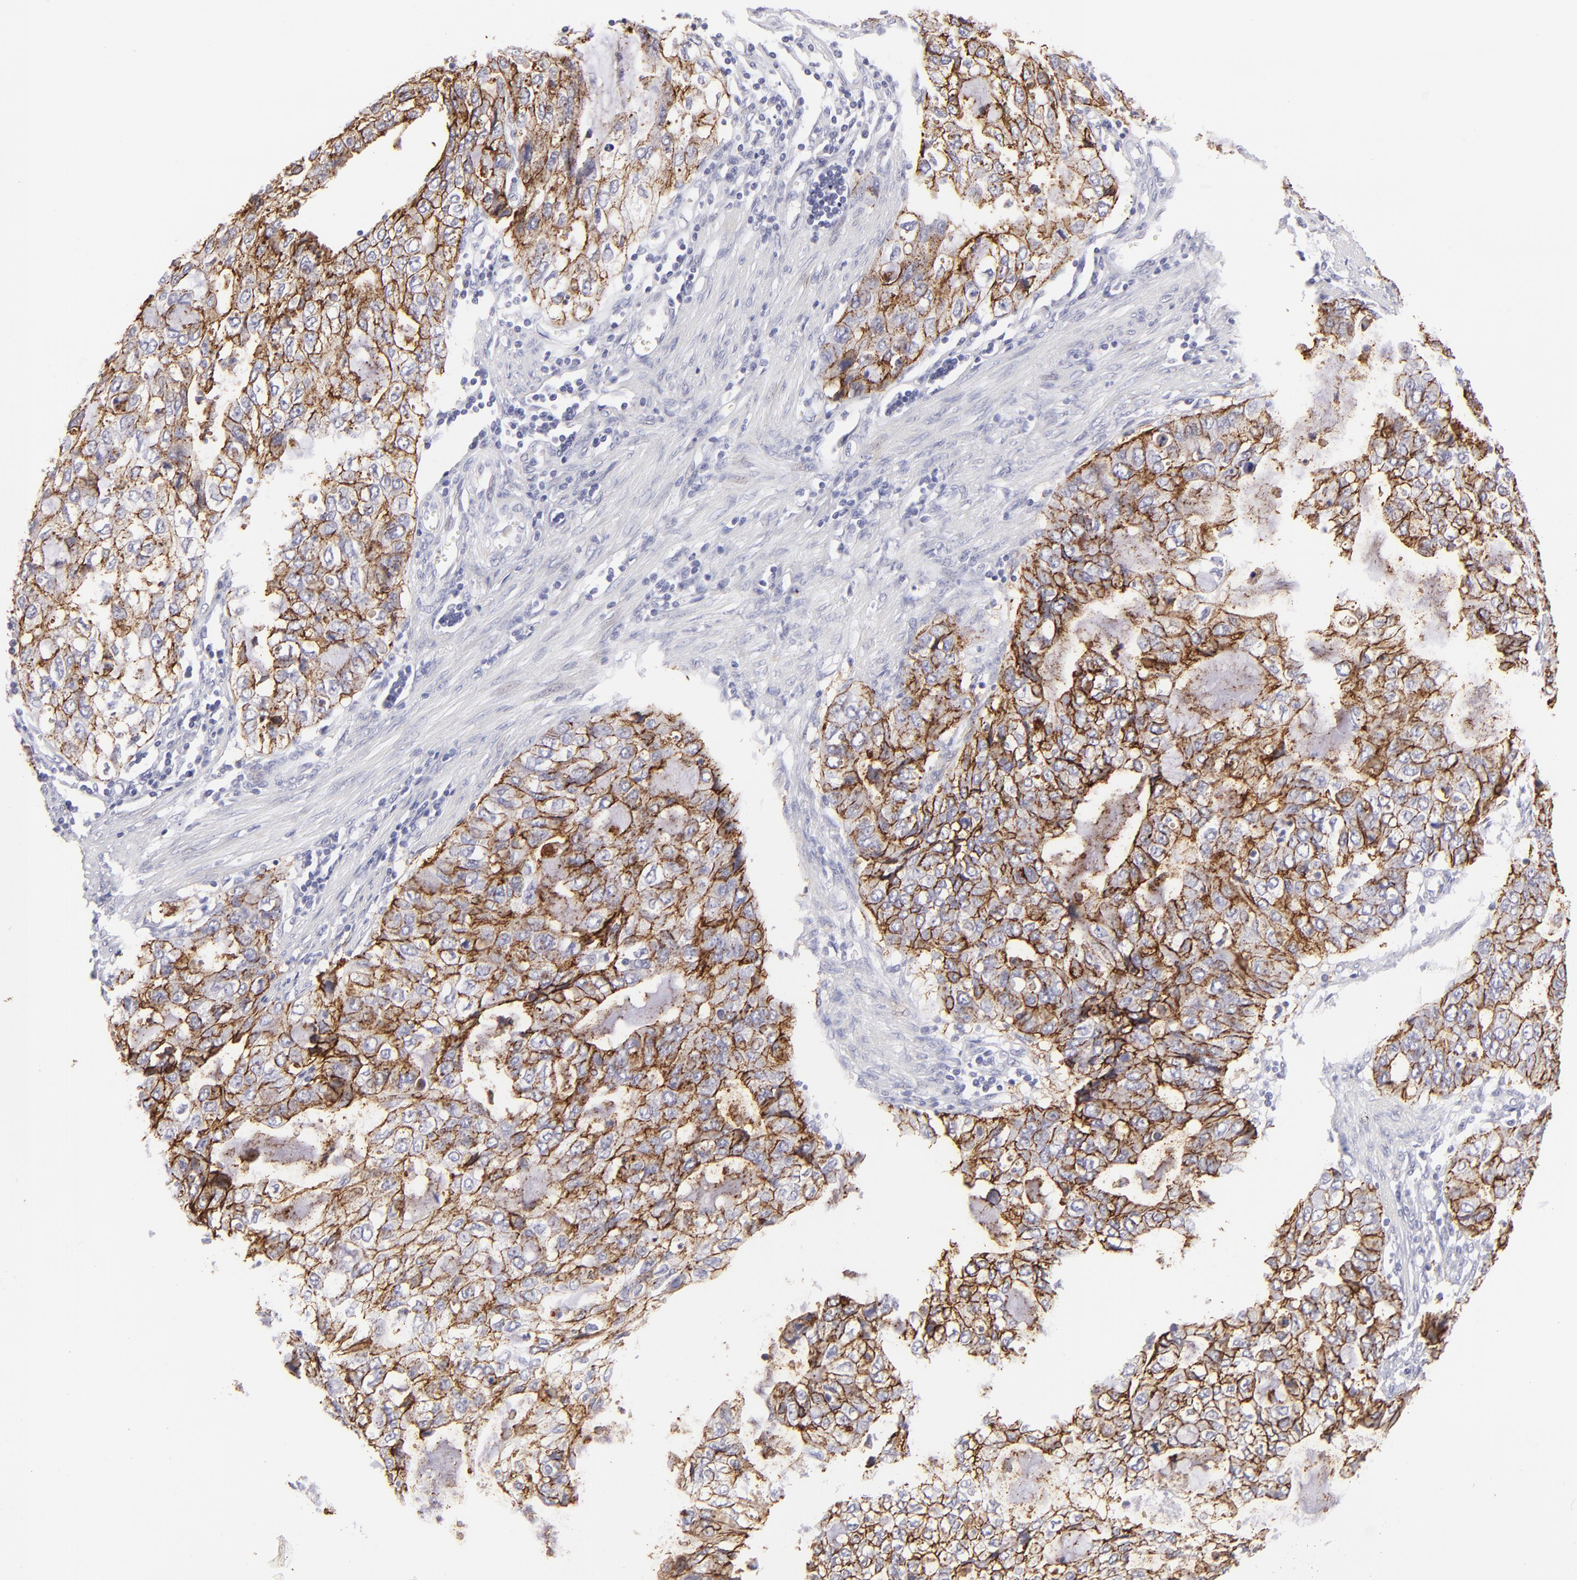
{"staining": {"intensity": "moderate", "quantity": ">75%", "location": "cytoplasmic/membranous"}, "tissue": "stomach cancer", "cell_type": "Tumor cells", "image_type": "cancer", "snomed": [{"axis": "morphology", "description": "Adenocarcinoma, NOS"}, {"axis": "topography", "description": "Stomach, upper"}], "caption": "Tumor cells show moderate cytoplasmic/membranous staining in about >75% of cells in adenocarcinoma (stomach).", "gene": "CLDN4", "patient": {"sex": "female", "age": 52}}